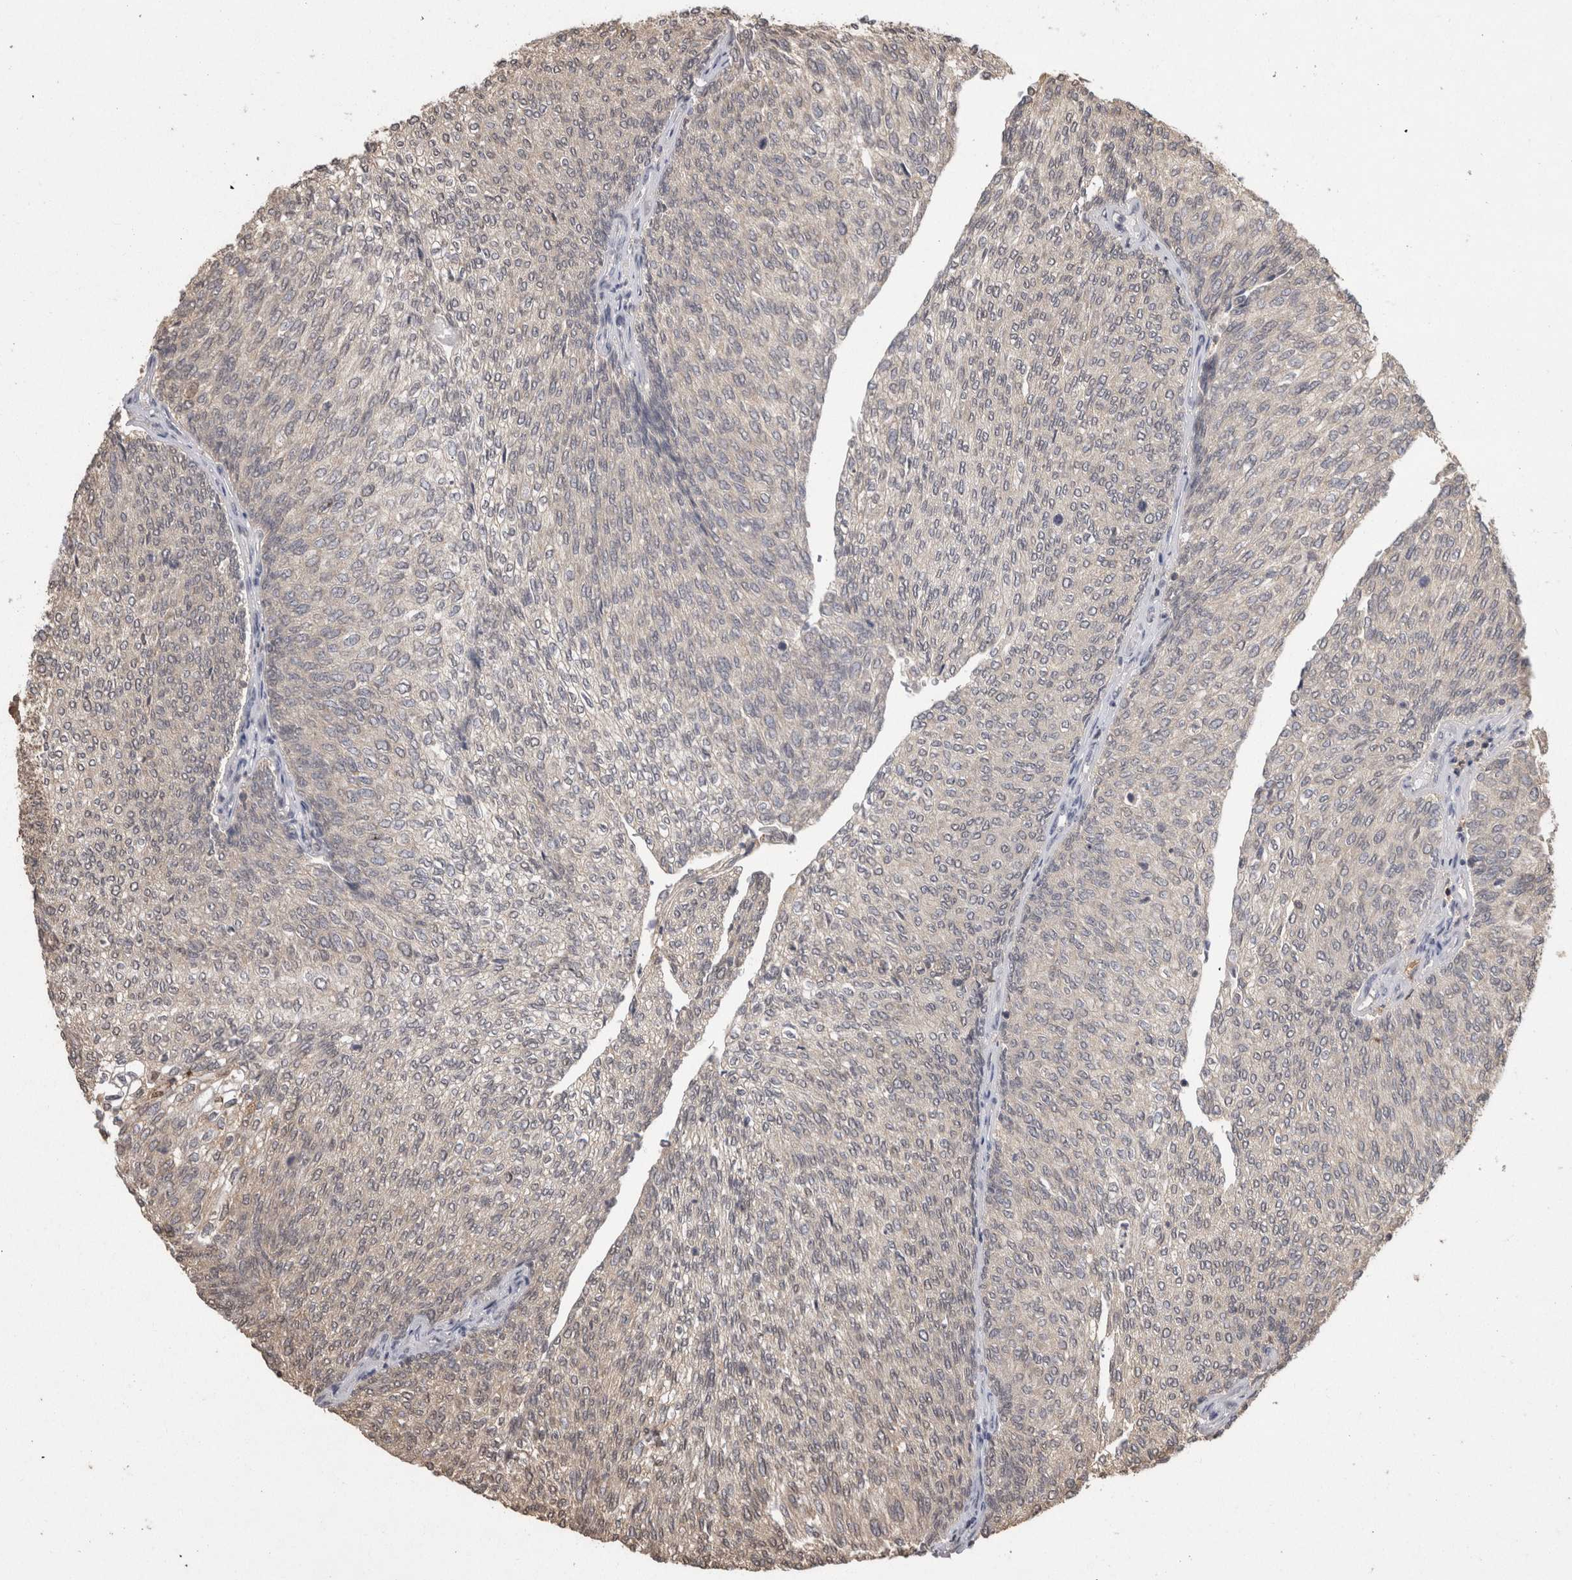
{"staining": {"intensity": "negative", "quantity": "none", "location": "none"}, "tissue": "urothelial cancer", "cell_type": "Tumor cells", "image_type": "cancer", "snomed": [{"axis": "morphology", "description": "Urothelial carcinoma, Low grade"}, {"axis": "topography", "description": "Urinary bladder"}], "caption": "High magnification brightfield microscopy of low-grade urothelial carcinoma stained with DAB (brown) and counterstained with hematoxylin (blue): tumor cells show no significant staining.", "gene": "PREP", "patient": {"sex": "female", "age": 79}}